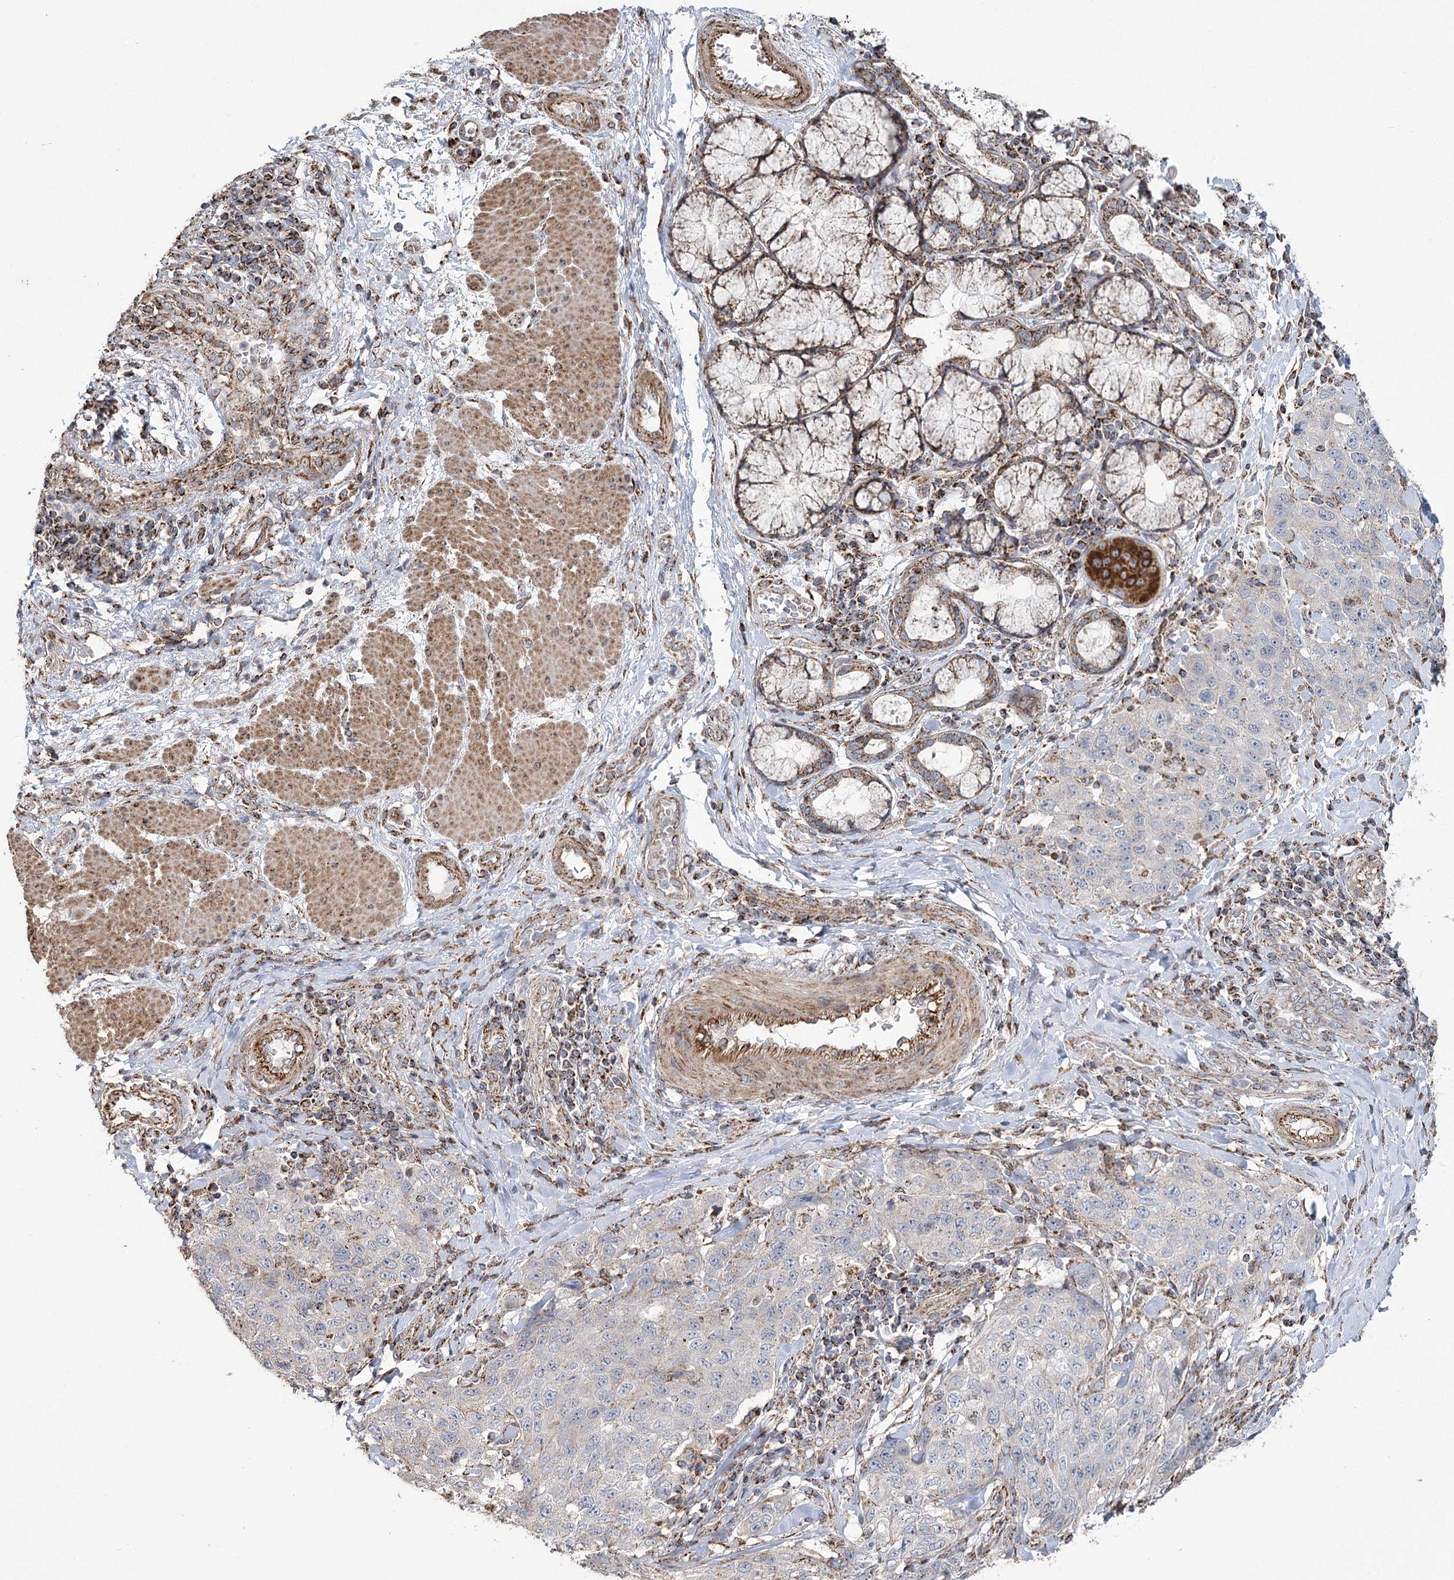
{"staining": {"intensity": "negative", "quantity": "none", "location": "none"}, "tissue": "stomach cancer", "cell_type": "Tumor cells", "image_type": "cancer", "snomed": [{"axis": "morphology", "description": "Adenocarcinoma, NOS"}, {"axis": "topography", "description": "Stomach"}], "caption": "Tumor cells are negative for protein expression in human stomach cancer. (Immunohistochemistry (ihc), brightfield microscopy, high magnification).", "gene": "RANBP3L", "patient": {"sex": "male", "age": 48}}